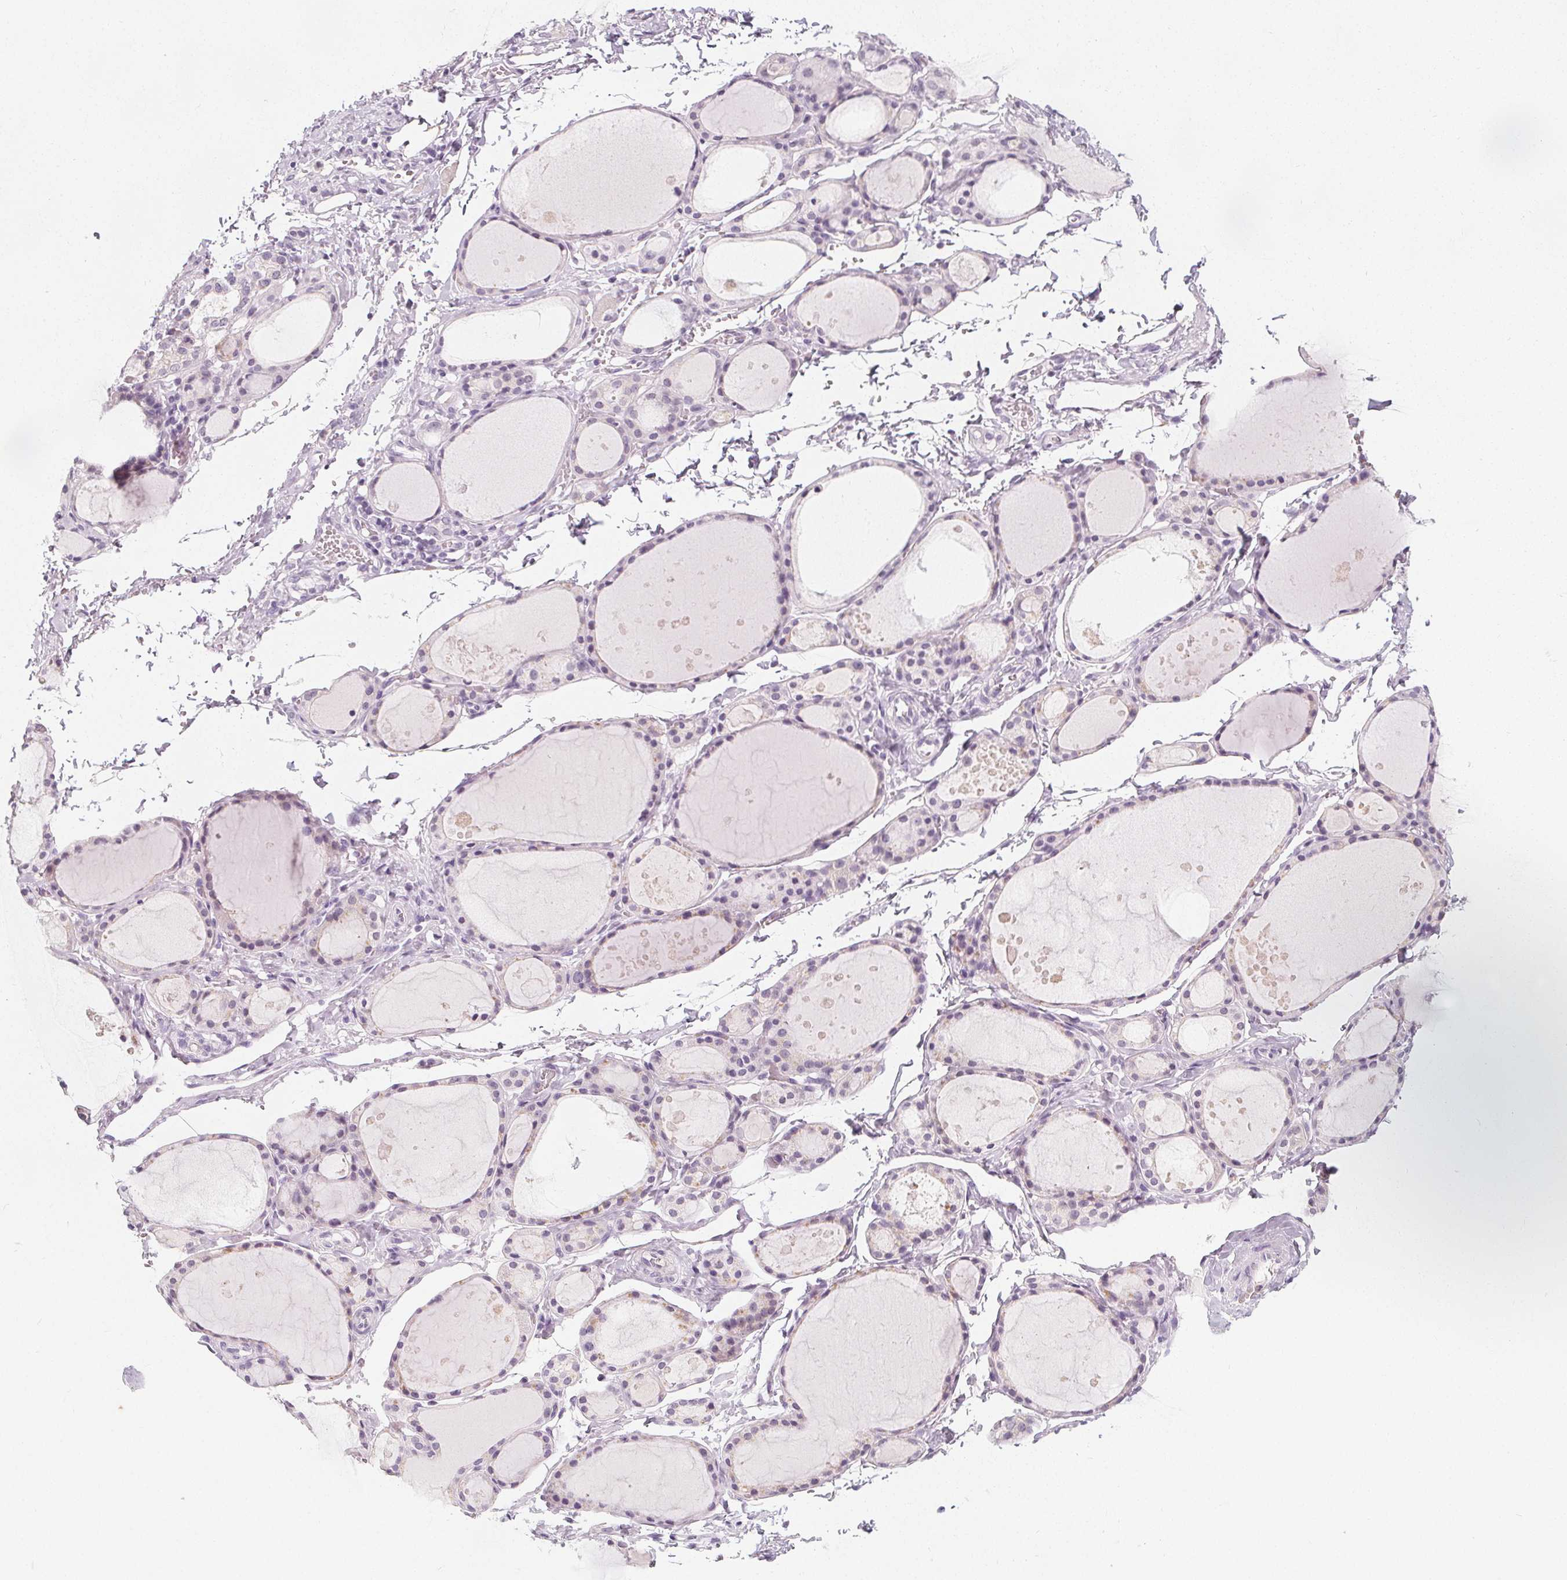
{"staining": {"intensity": "negative", "quantity": "none", "location": "none"}, "tissue": "thyroid gland", "cell_type": "Glandular cells", "image_type": "normal", "snomed": [{"axis": "morphology", "description": "Normal tissue, NOS"}, {"axis": "topography", "description": "Thyroid gland"}], "caption": "DAB immunohistochemical staining of unremarkable thyroid gland displays no significant staining in glandular cells. The staining was performed using DAB (3,3'-diaminobenzidine) to visualize the protein expression in brown, while the nuclei were stained in blue with hematoxylin (Magnification: 20x).", "gene": "UGP2", "patient": {"sex": "male", "age": 68}}